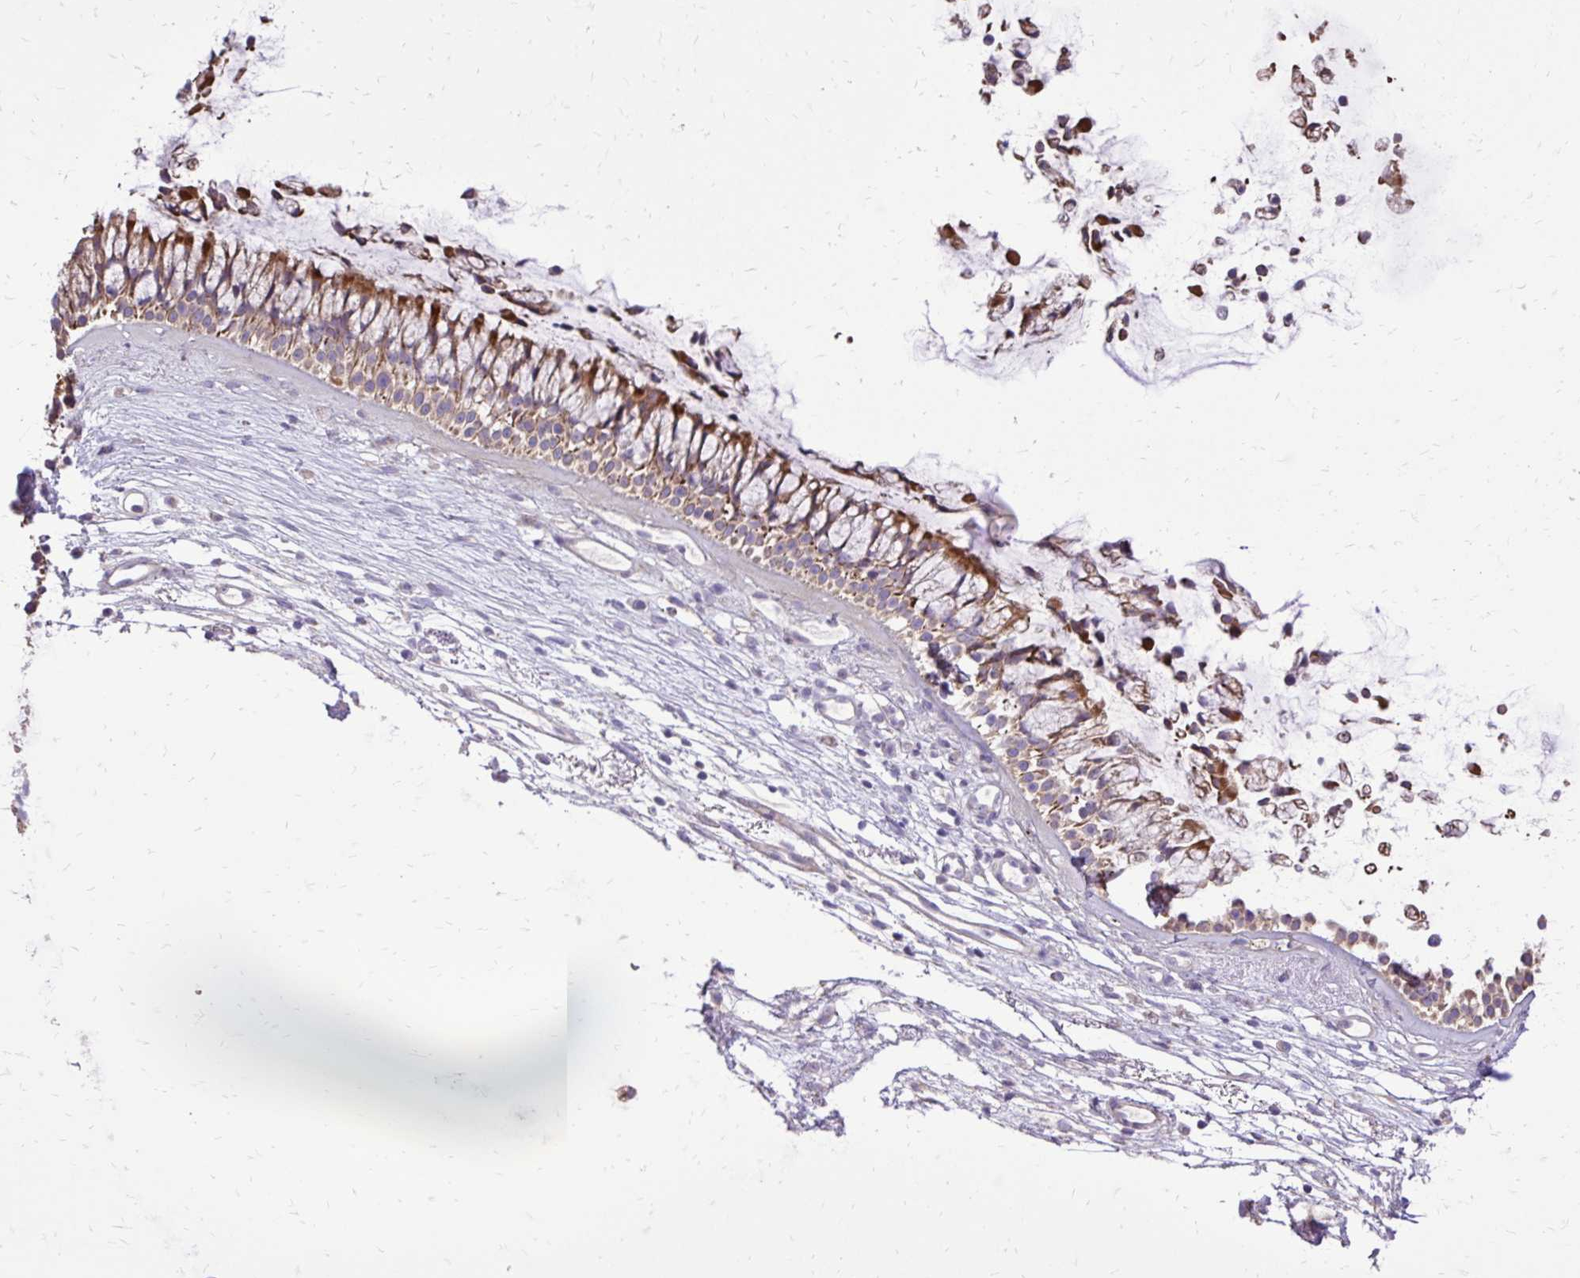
{"staining": {"intensity": "moderate", "quantity": ">75%", "location": "cytoplasmic/membranous"}, "tissue": "nasopharynx", "cell_type": "Respiratory epithelial cells", "image_type": "normal", "snomed": [{"axis": "morphology", "description": "Normal tissue, NOS"}, {"axis": "topography", "description": "Nasopharynx"}], "caption": "A high-resolution photomicrograph shows immunohistochemistry (IHC) staining of unremarkable nasopharynx, which displays moderate cytoplasmic/membranous expression in approximately >75% of respiratory epithelial cells. (IHC, brightfield microscopy, high magnification).", "gene": "ABCC3", "patient": {"sex": "female", "age": 75}}